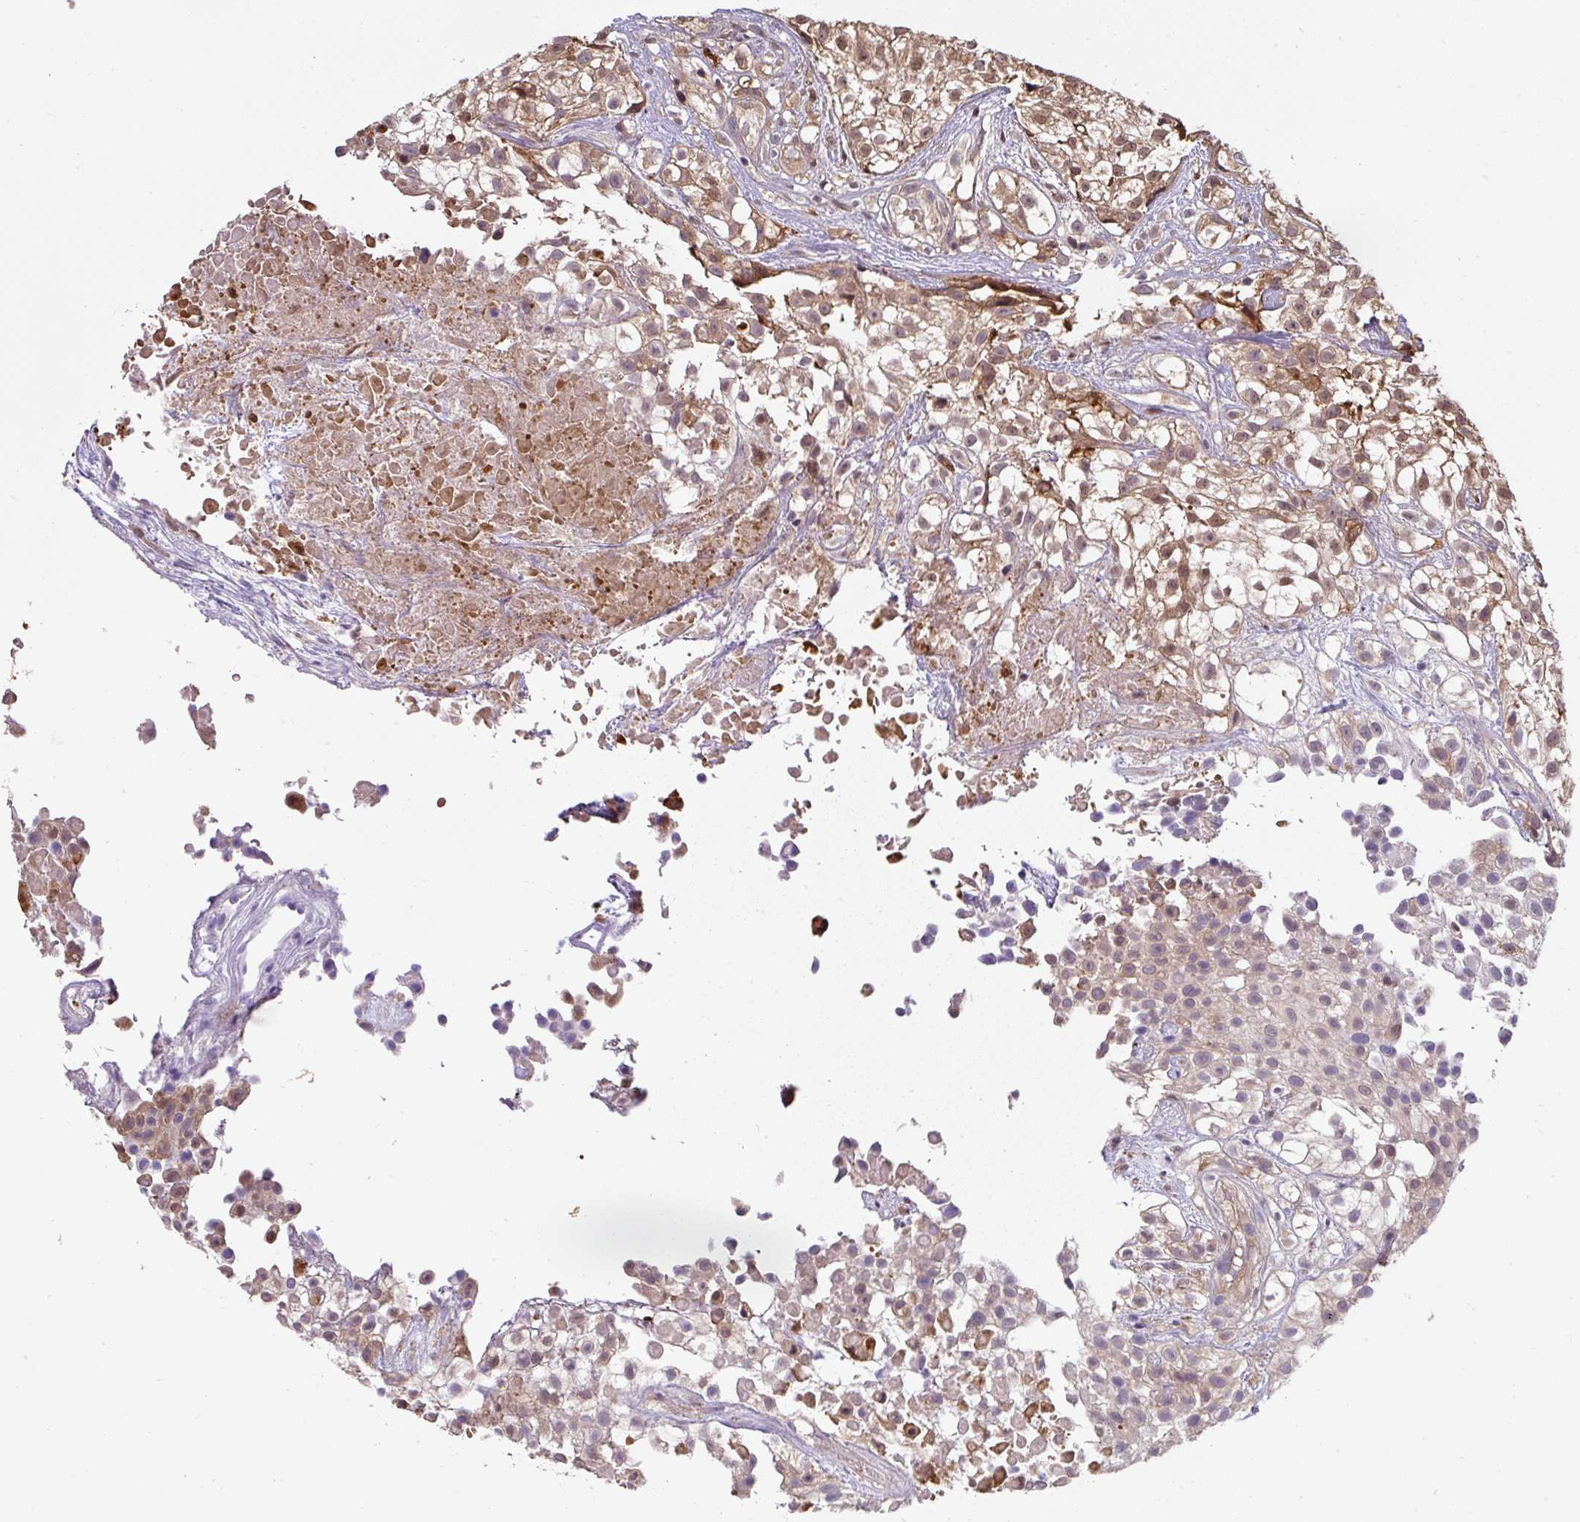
{"staining": {"intensity": "weak", "quantity": ">75%", "location": "cytoplasmic/membranous,nuclear"}, "tissue": "urothelial cancer", "cell_type": "Tumor cells", "image_type": "cancer", "snomed": [{"axis": "morphology", "description": "Urothelial carcinoma, High grade"}, {"axis": "topography", "description": "Urinary bladder"}], "caption": "IHC (DAB (3,3'-diaminobenzidine)) staining of human urothelial cancer shows weak cytoplasmic/membranous and nuclear protein staining in approximately >75% of tumor cells. (DAB IHC with brightfield microscopy, high magnification).", "gene": "ST13", "patient": {"sex": "male", "age": 56}}